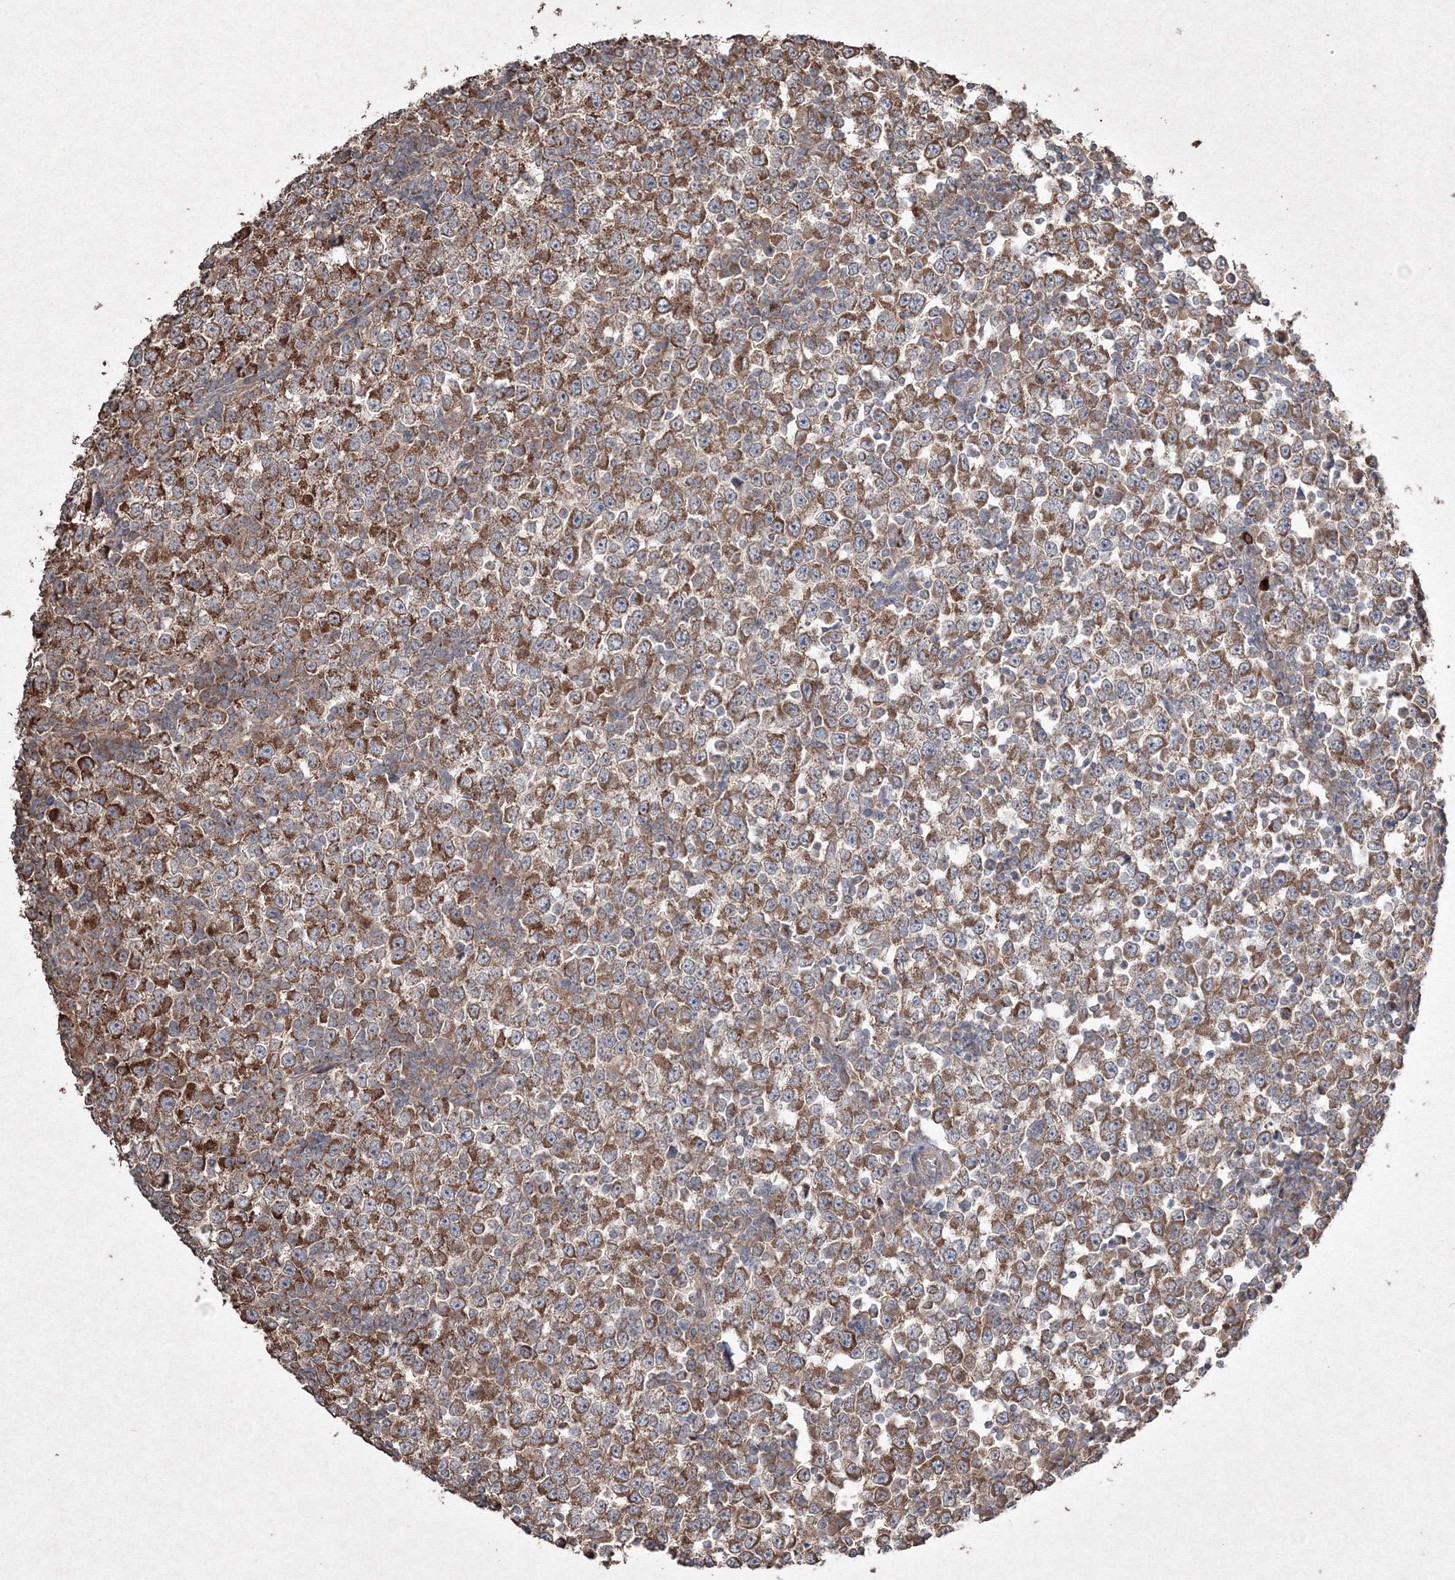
{"staining": {"intensity": "moderate", "quantity": ">75%", "location": "cytoplasmic/membranous"}, "tissue": "testis cancer", "cell_type": "Tumor cells", "image_type": "cancer", "snomed": [{"axis": "morphology", "description": "Seminoma, NOS"}, {"axis": "topography", "description": "Testis"}], "caption": "This photomicrograph displays immunohistochemistry staining of seminoma (testis), with medium moderate cytoplasmic/membranous expression in approximately >75% of tumor cells.", "gene": "GRSF1", "patient": {"sex": "male", "age": 65}}